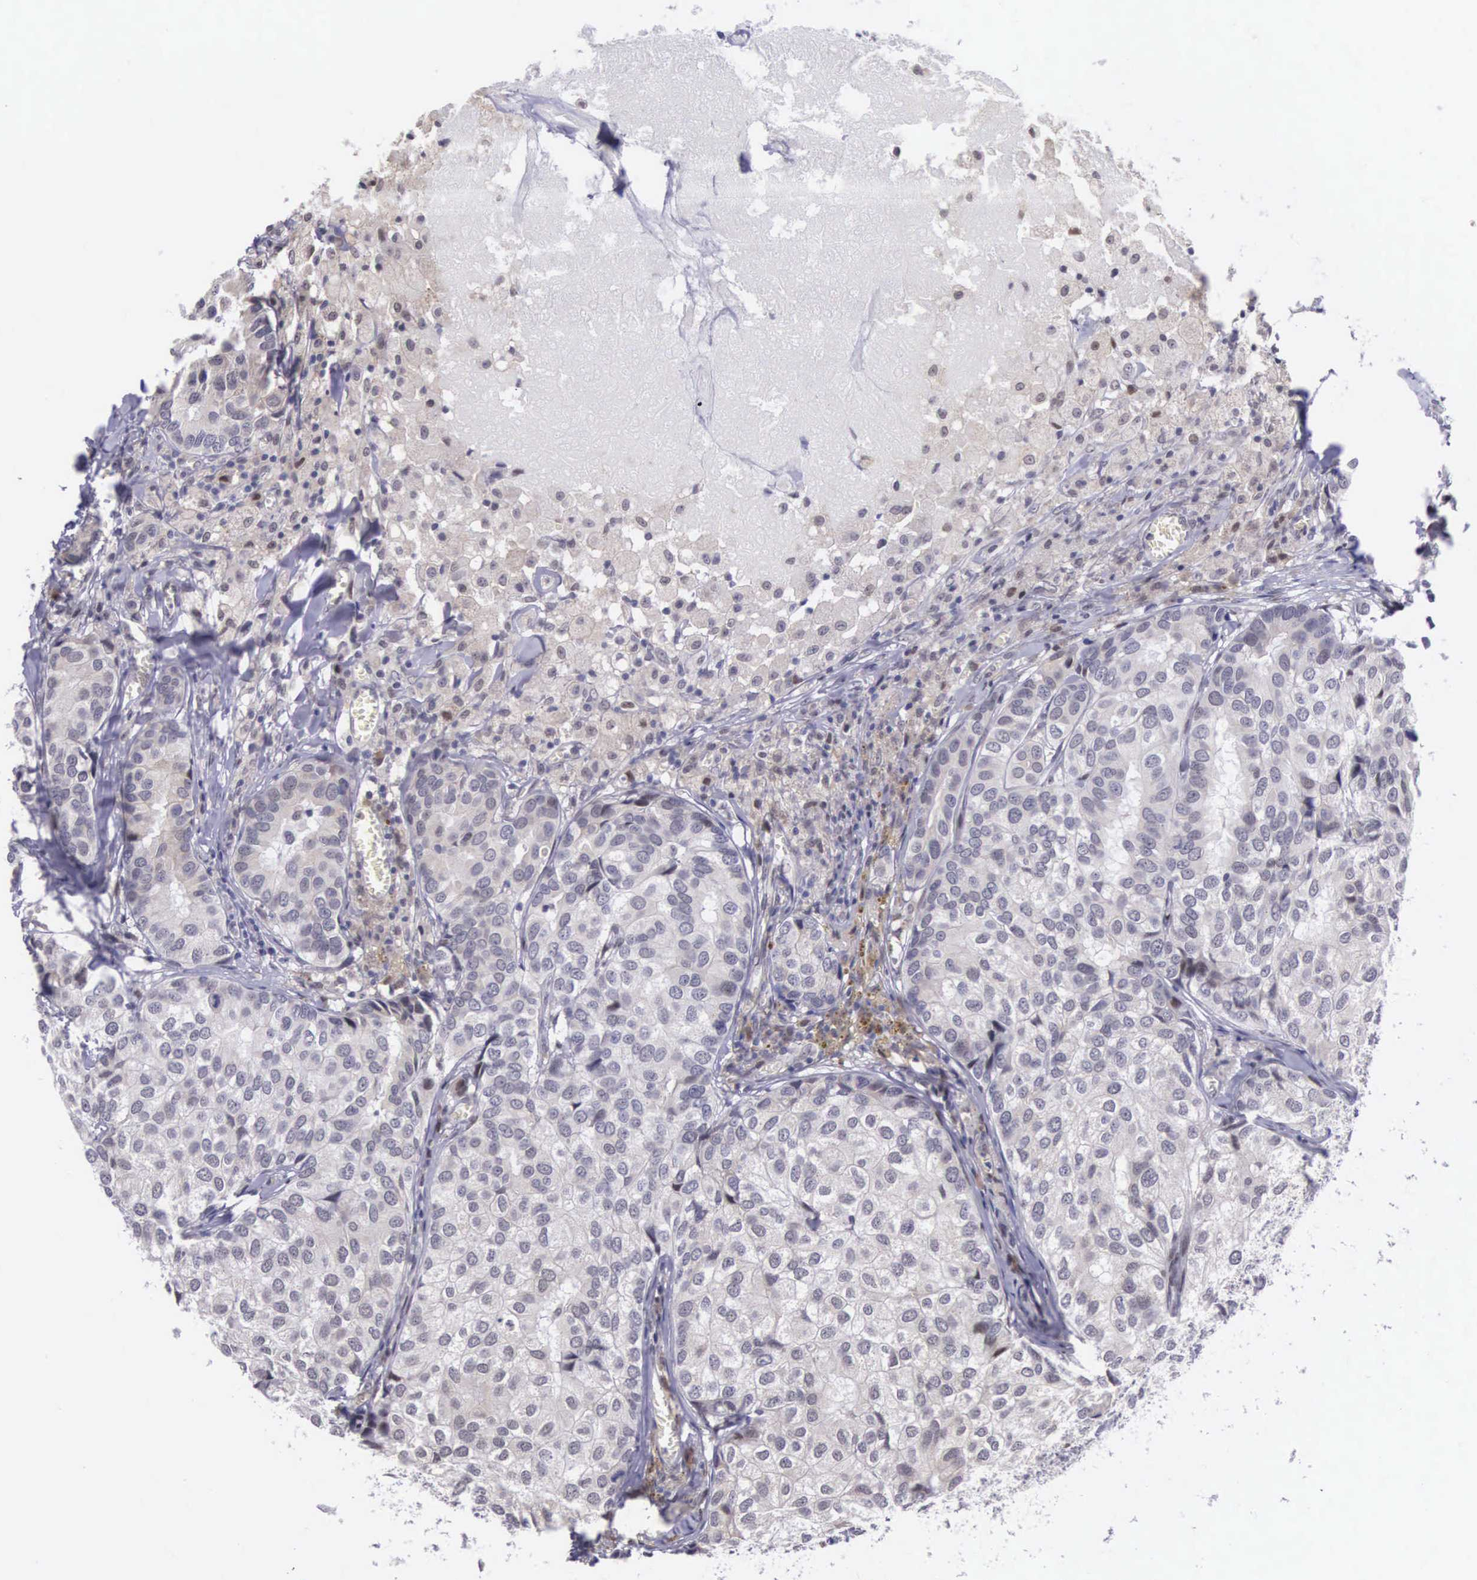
{"staining": {"intensity": "weak", "quantity": "<25%", "location": "cytoplasmic/membranous"}, "tissue": "breast cancer", "cell_type": "Tumor cells", "image_type": "cancer", "snomed": [{"axis": "morphology", "description": "Duct carcinoma"}, {"axis": "topography", "description": "Breast"}], "caption": "Image shows no significant protein positivity in tumor cells of infiltrating ductal carcinoma (breast).", "gene": "SLC25A21", "patient": {"sex": "female", "age": 68}}